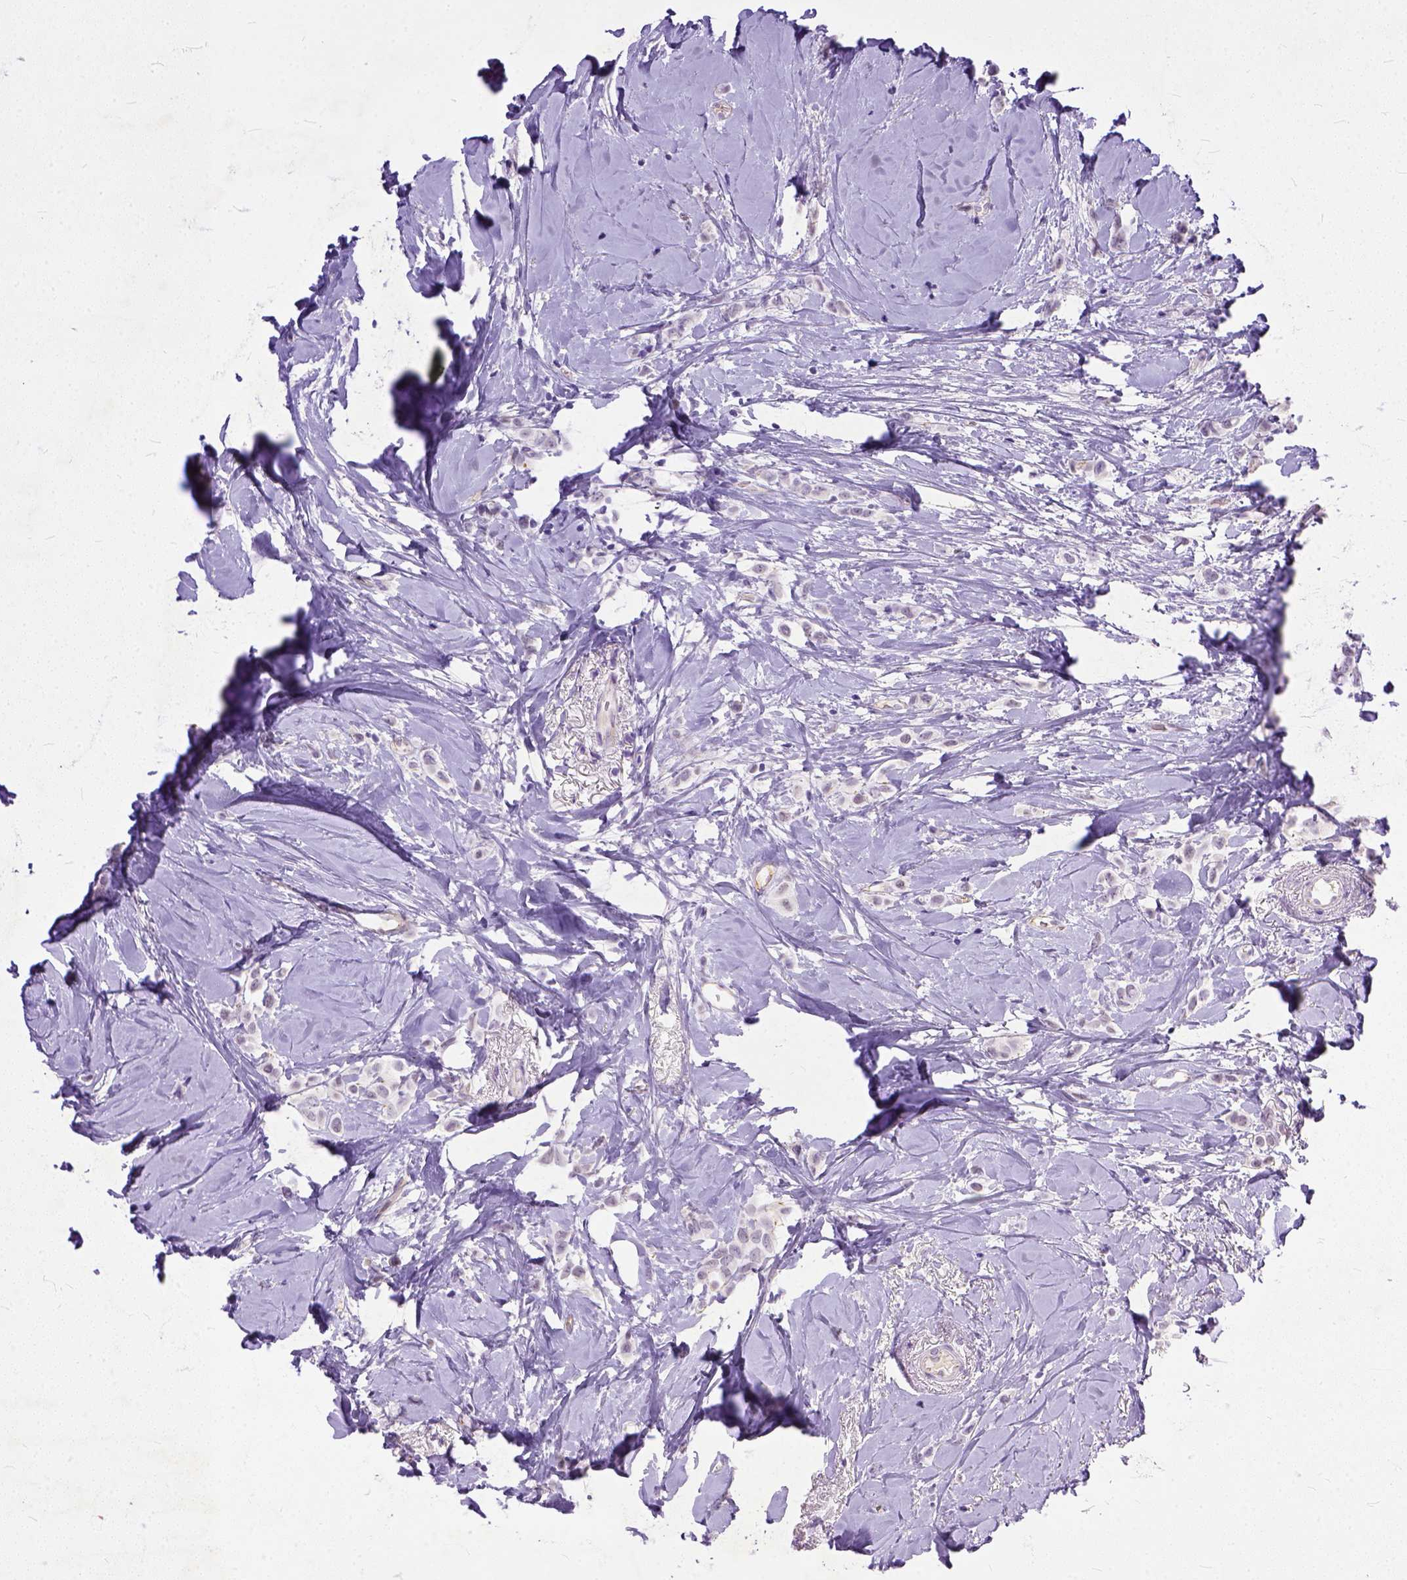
{"staining": {"intensity": "negative", "quantity": "none", "location": "none"}, "tissue": "breast cancer", "cell_type": "Tumor cells", "image_type": "cancer", "snomed": [{"axis": "morphology", "description": "Lobular carcinoma"}, {"axis": "topography", "description": "Breast"}], "caption": "The IHC photomicrograph has no significant staining in tumor cells of breast cancer tissue.", "gene": "ADGRF1", "patient": {"sex": "female", "age": 66}}